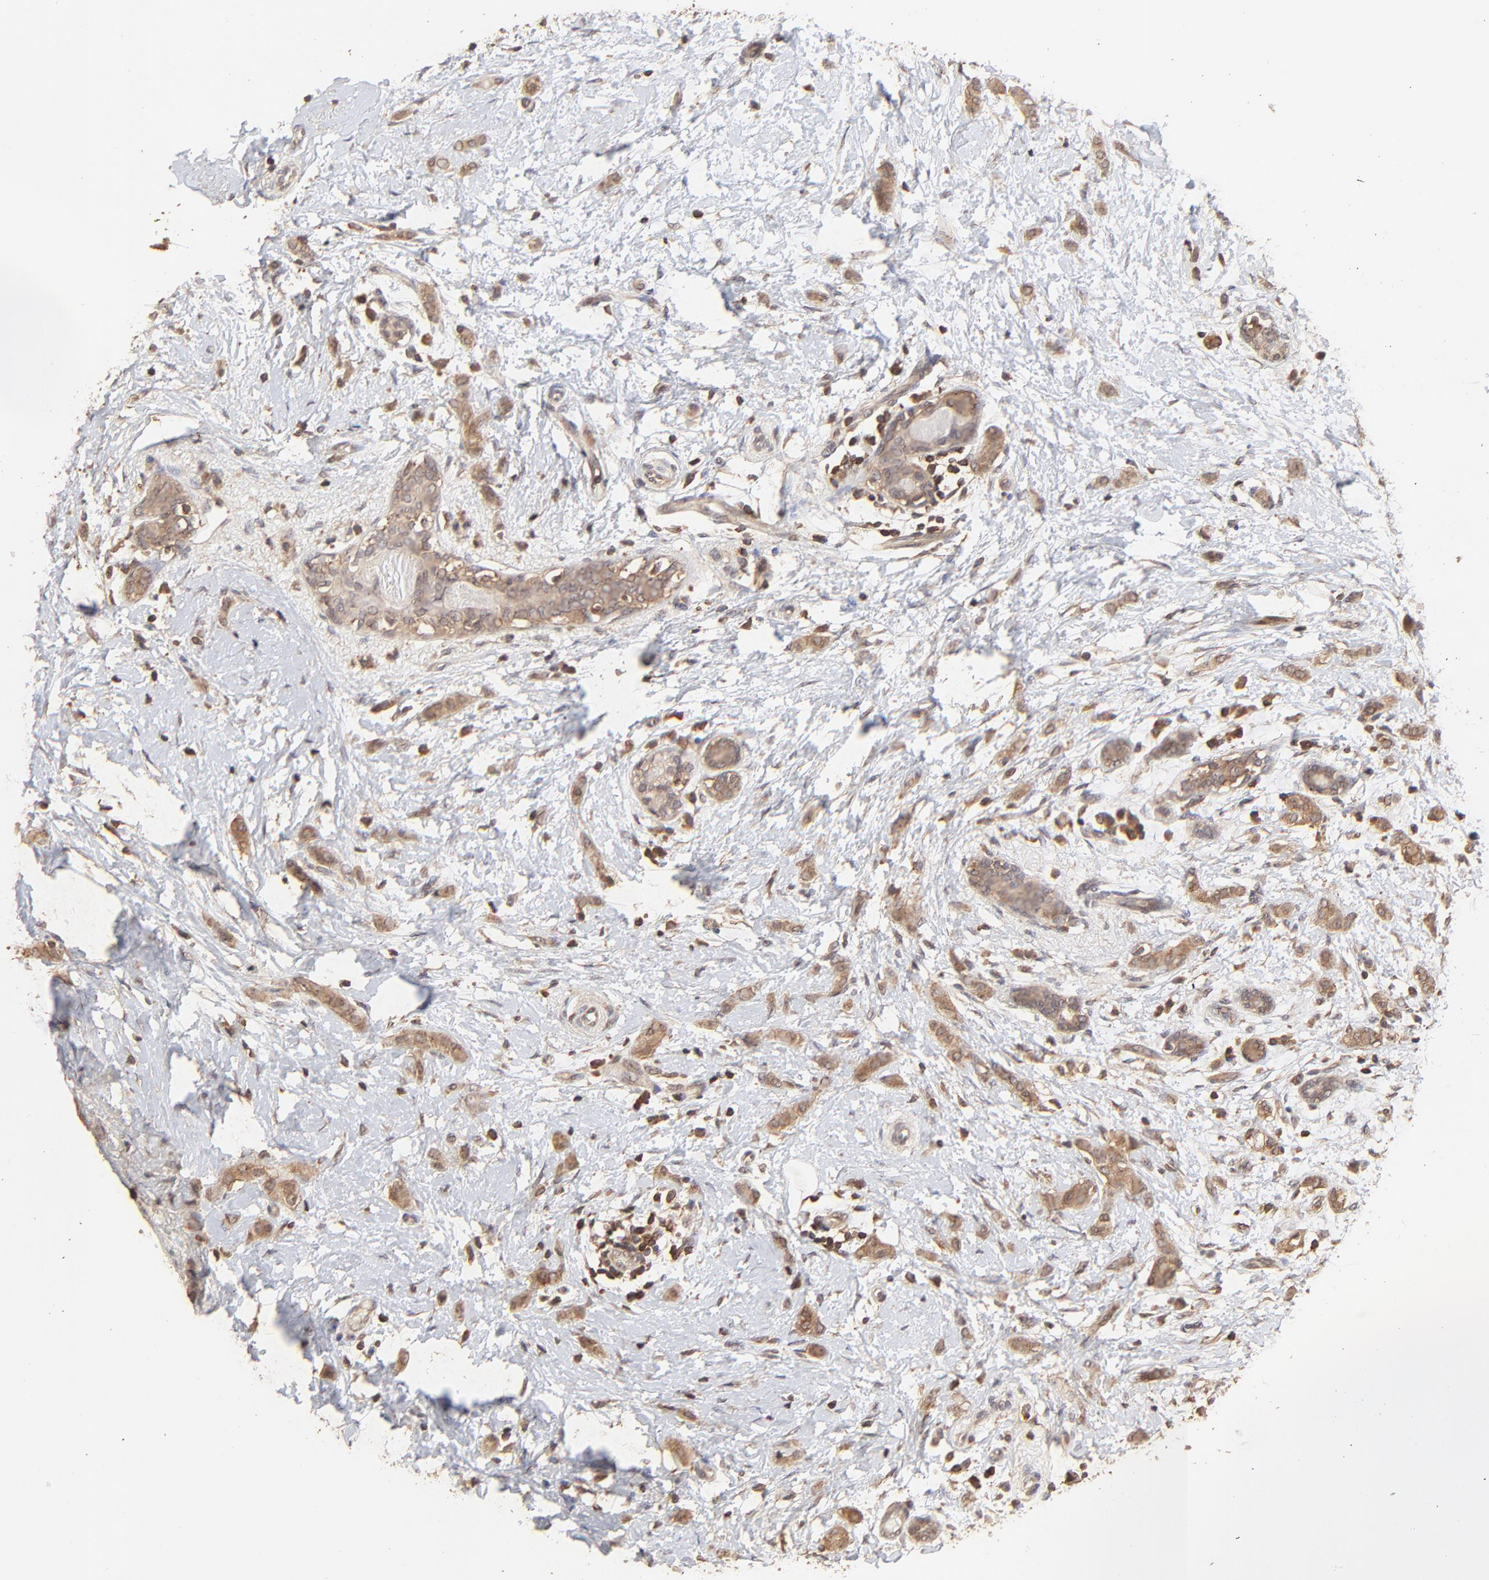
{"staining": {"intensity": "moderate", "quantity": ">75%", "location": "cytoplasmic/membranous"}, "tissue": "breast cancer", "cell_type": "Tumor cells", "image_type": "cancer", "snomed": [{"axis": "morphology", "description": "Lobular carcinoma"}, {"axis": "topography", "description": "Breast"}], "caption": "A medium amount of moderate cytoplasmic/membranous expression is seen in about >75% of tumor cells in lobular carcinoma (breast) tissue. (DAB IHC with brightfield microscopy, high magnification).", "gene": "STON2", "patient": {"sex": "female", "age": 55}}